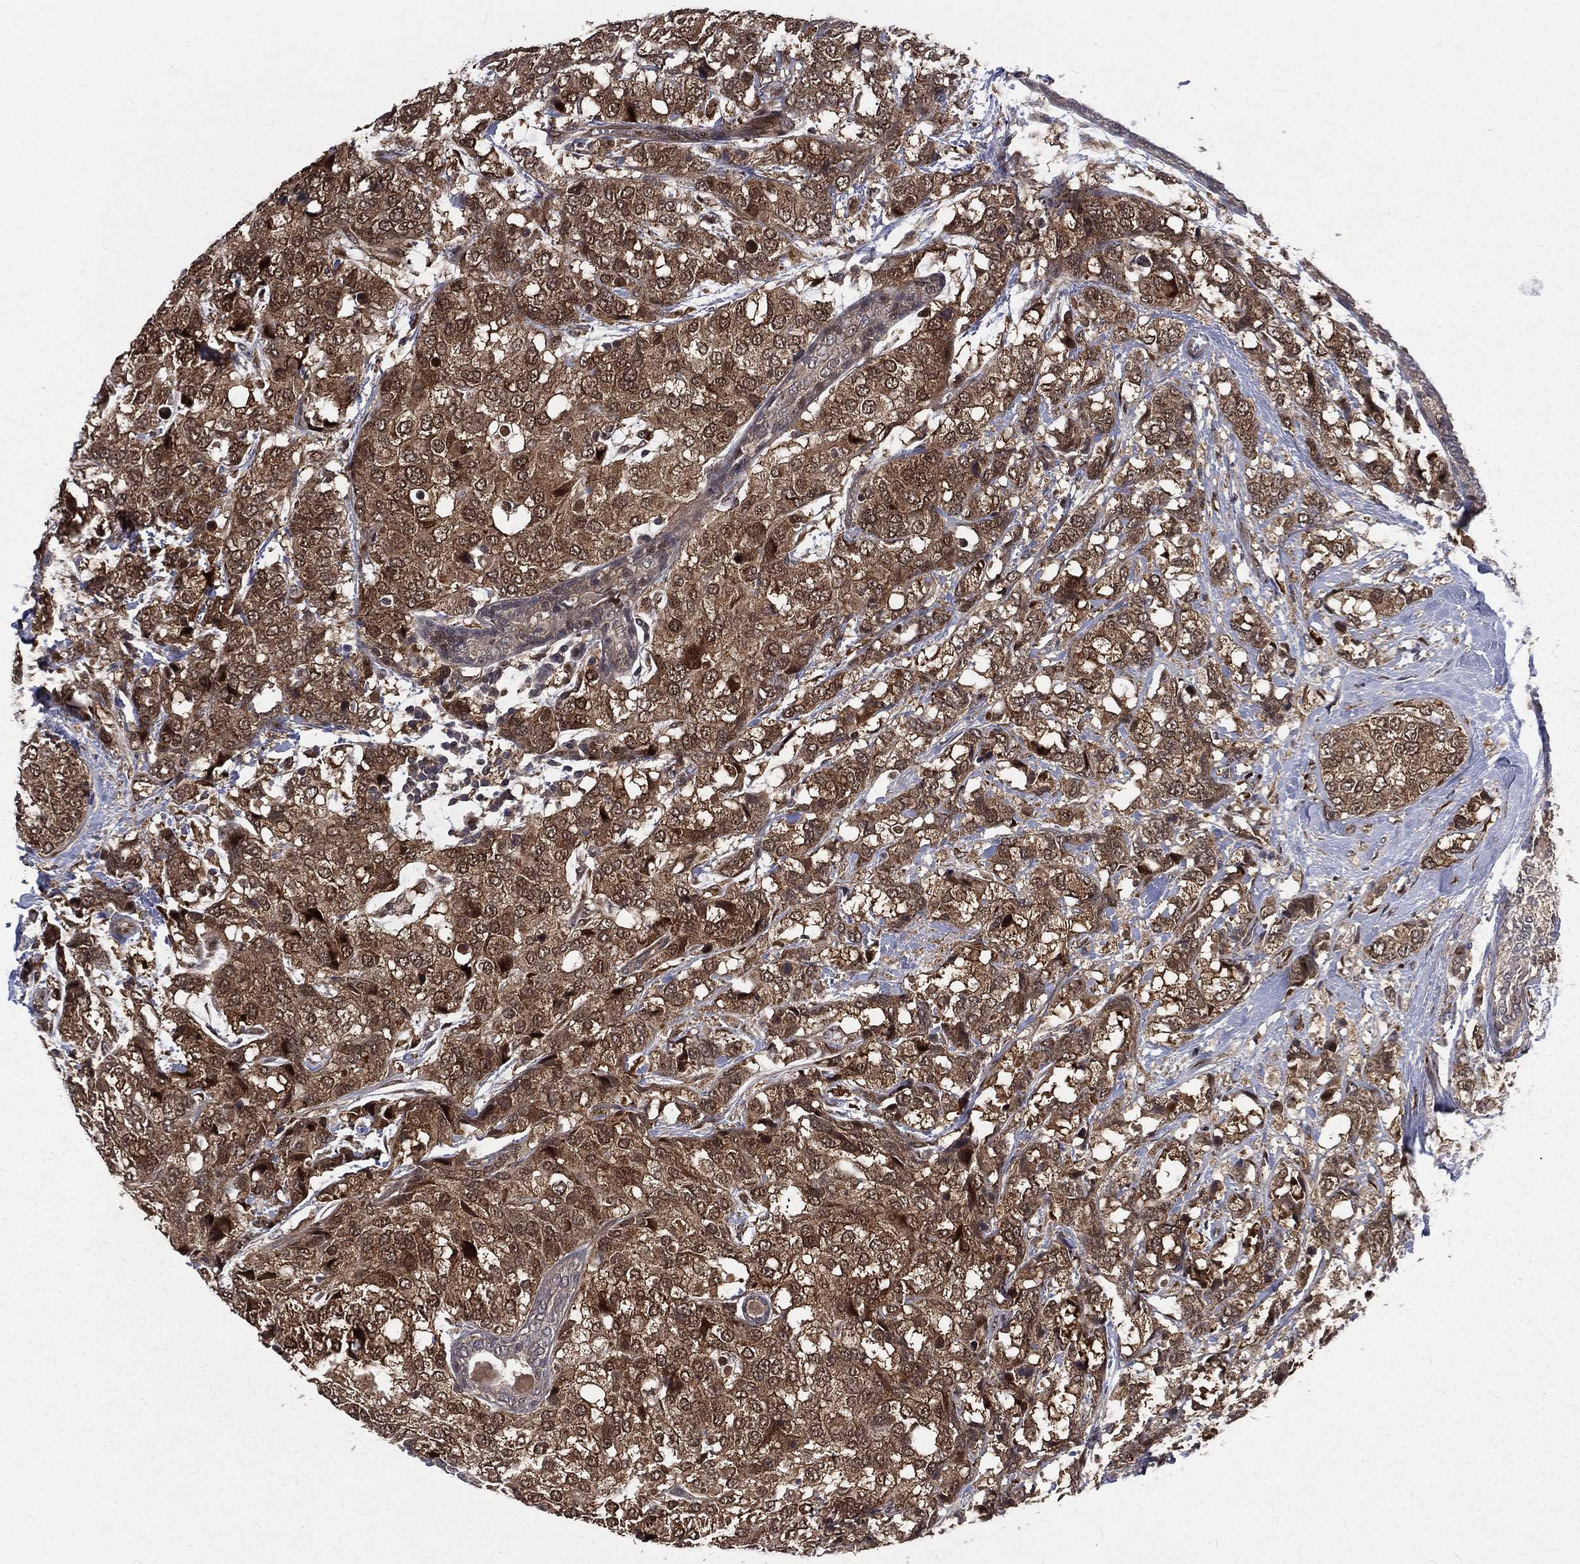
{"staining": {"intensity": "moderate", "quantity": ">75%", "location": "cytoplasmic/membranous"}, "tissue": "breast cancer", "cell_type": "Tumor cells", "image_type": "cancer", "snomed": [{"axis": "morphology", "description": "Lobular carcinoma"}, {"axis": "topography", "description": "Breast"}], "caption": "IHC (DAB) staining of breast lobular carcinoma displays moderate cytoplasmic/membranous protein staining in approximately >75% of tumor cells.", "gene": "ARL3", "patient": {"sex": "female", "age": 59}}